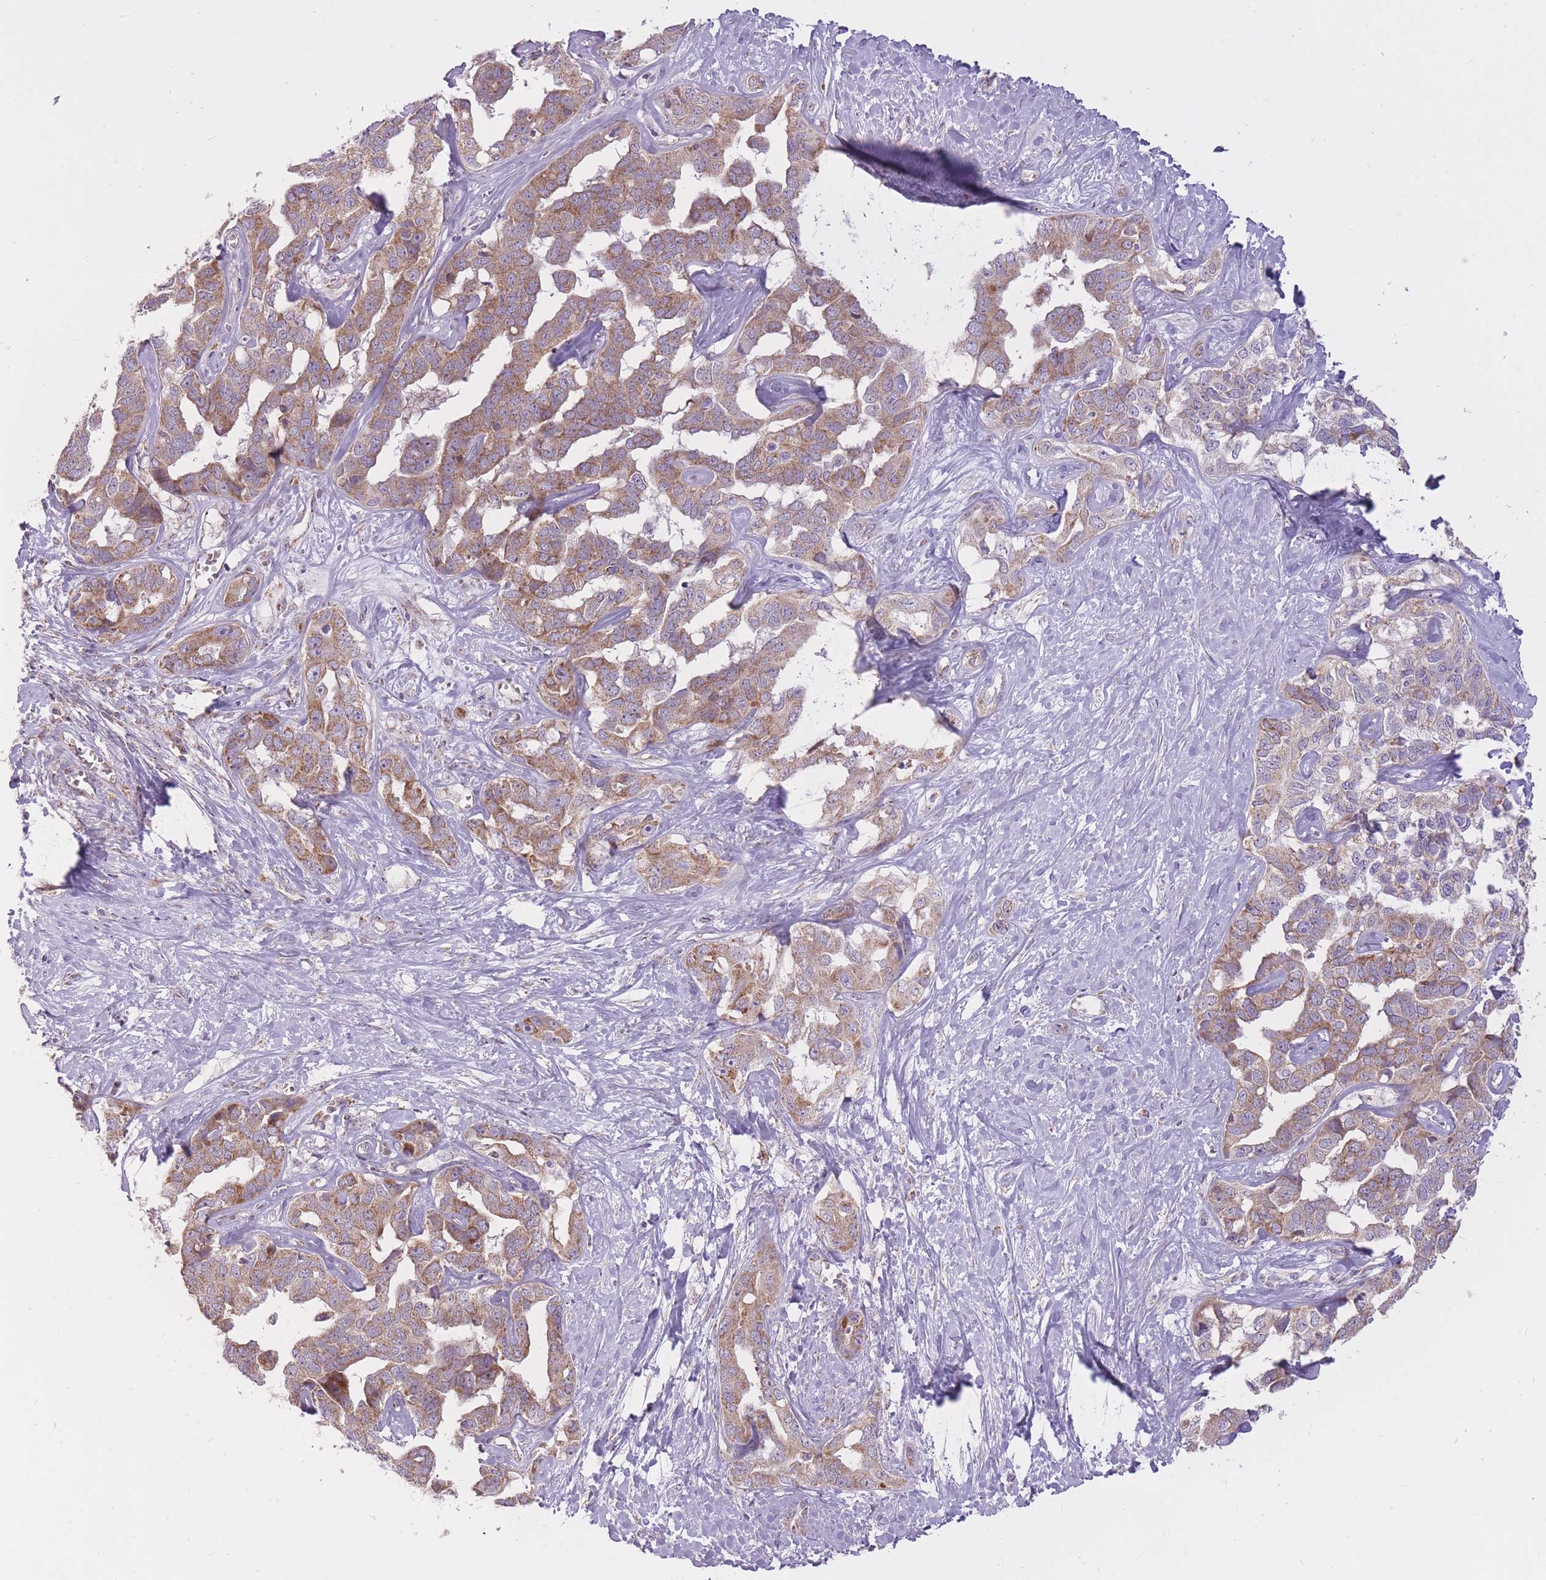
{"staining": {"intensity": "moderate", "quantity": ">75%", "location": "cytoplasmic/membranous"}, "tissue": "liver cancer", "cell_type": "Tumor cells", "image_type": "cancer", "snomed": [{"axis": "morphology", "description": "Cholangiocarcinoma"}, {"axis": "topography", "description": "Liver"}], "caption": "Immunohistochemical staining of human liver cancer exhibits medium levels of moderate cytoplasmic/membranous protein expression in approximately >75% of tumor cells.", "gene": "LIN7C", "patient": {"sex": "male", "age": 59}}